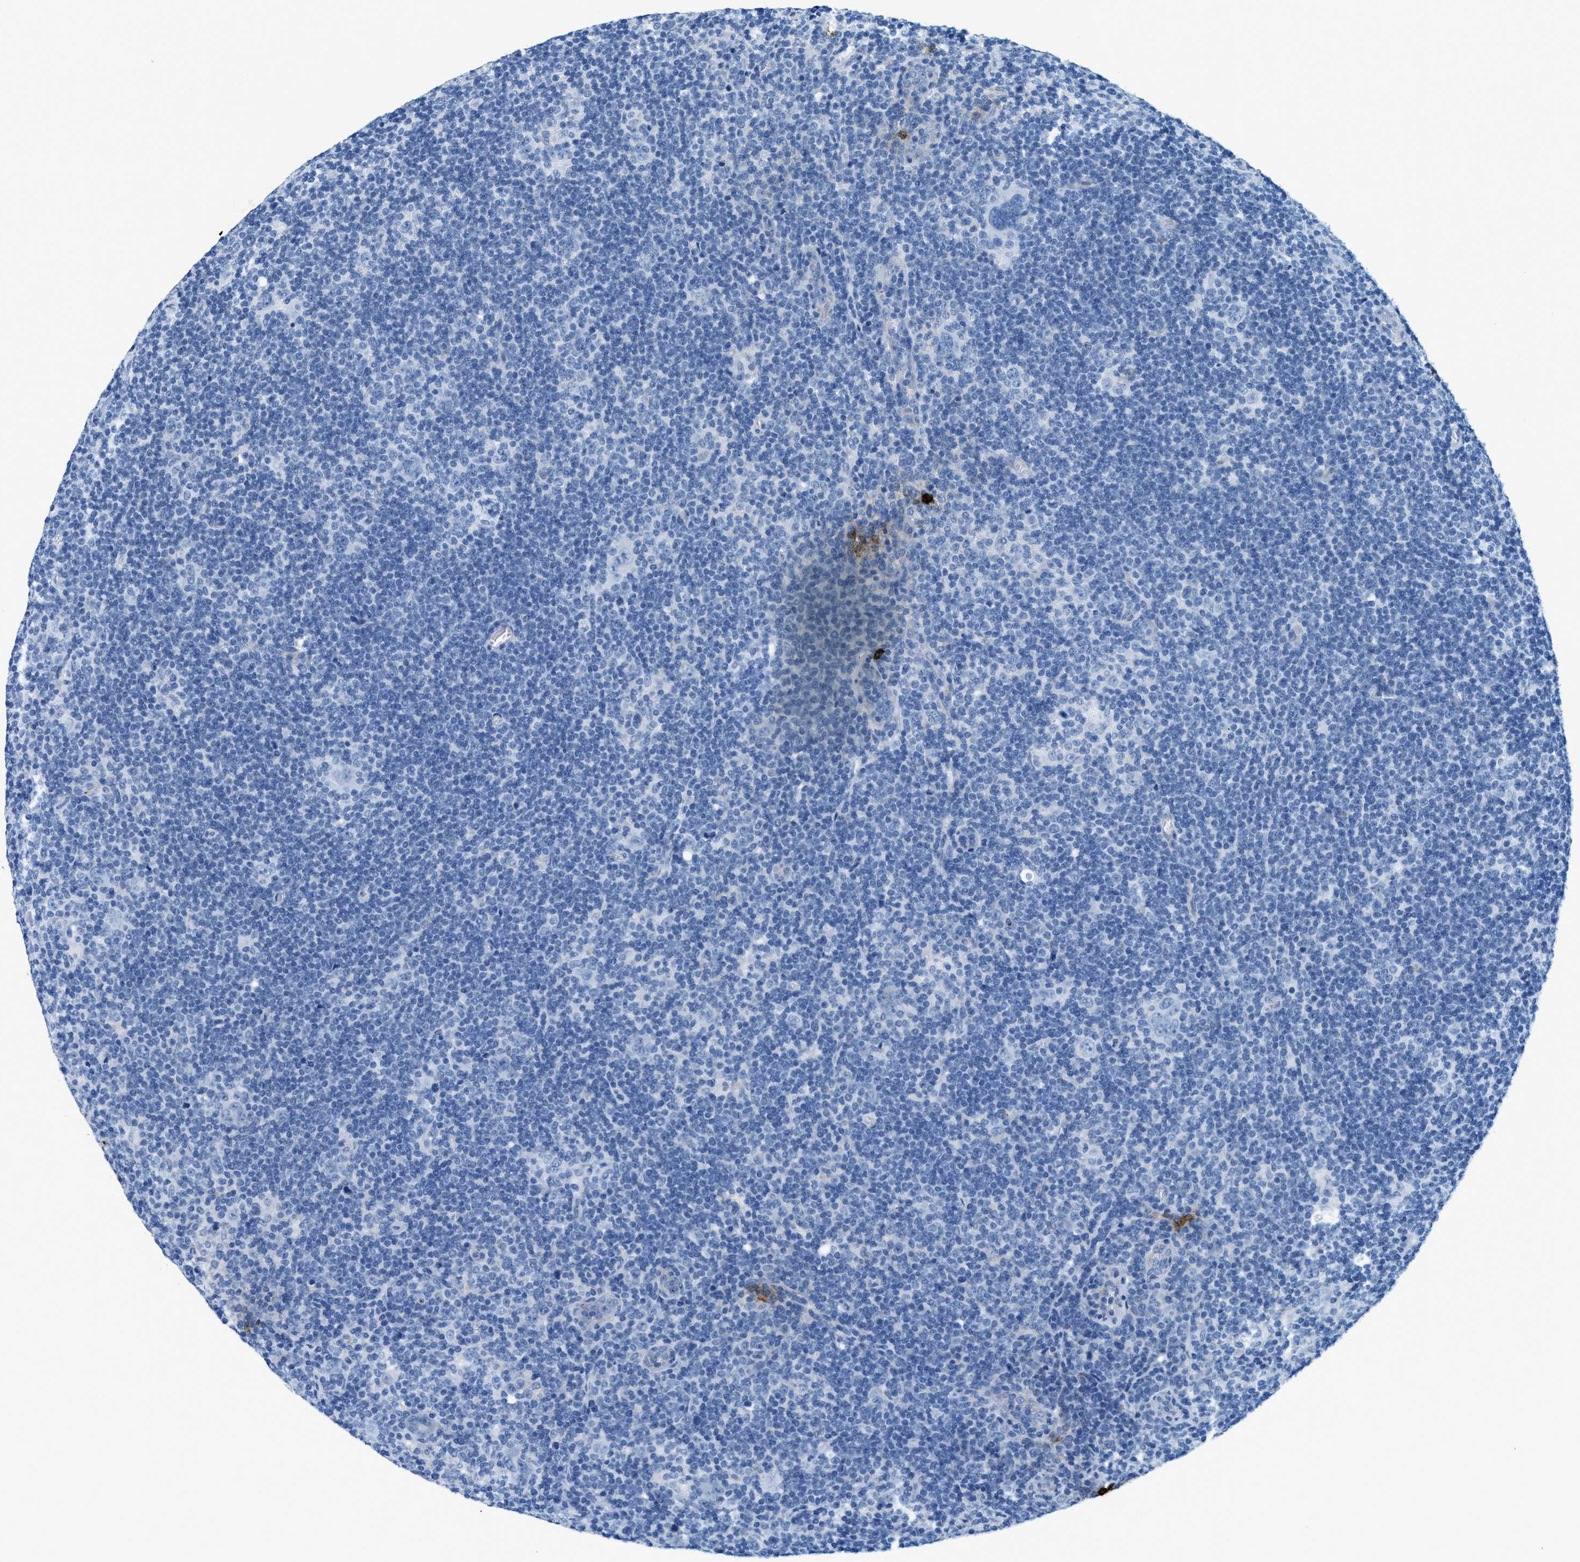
{"staining": {"intensity": "negative", "quantity": "none", "location": "none"}, "tissue": "lymphoma", "cell_type": "Tumor cells", "image_type": "cancer", "snomed": [{"axis": "morphology", "description": "Hodgkin's disease, NOS"}, {"axis": "topography", "description": "Lymph node"}], "caption": "DAB immunohistochemical staining of human Hodgkin's disease demonstrates no significant staining in tumor cells. (DAB immunohistochemistry (IHC) visualized using brightfield microscopy, high magnification).", "gene": "TPSAB1", "patient": {"sex": "female", "age": 57}}